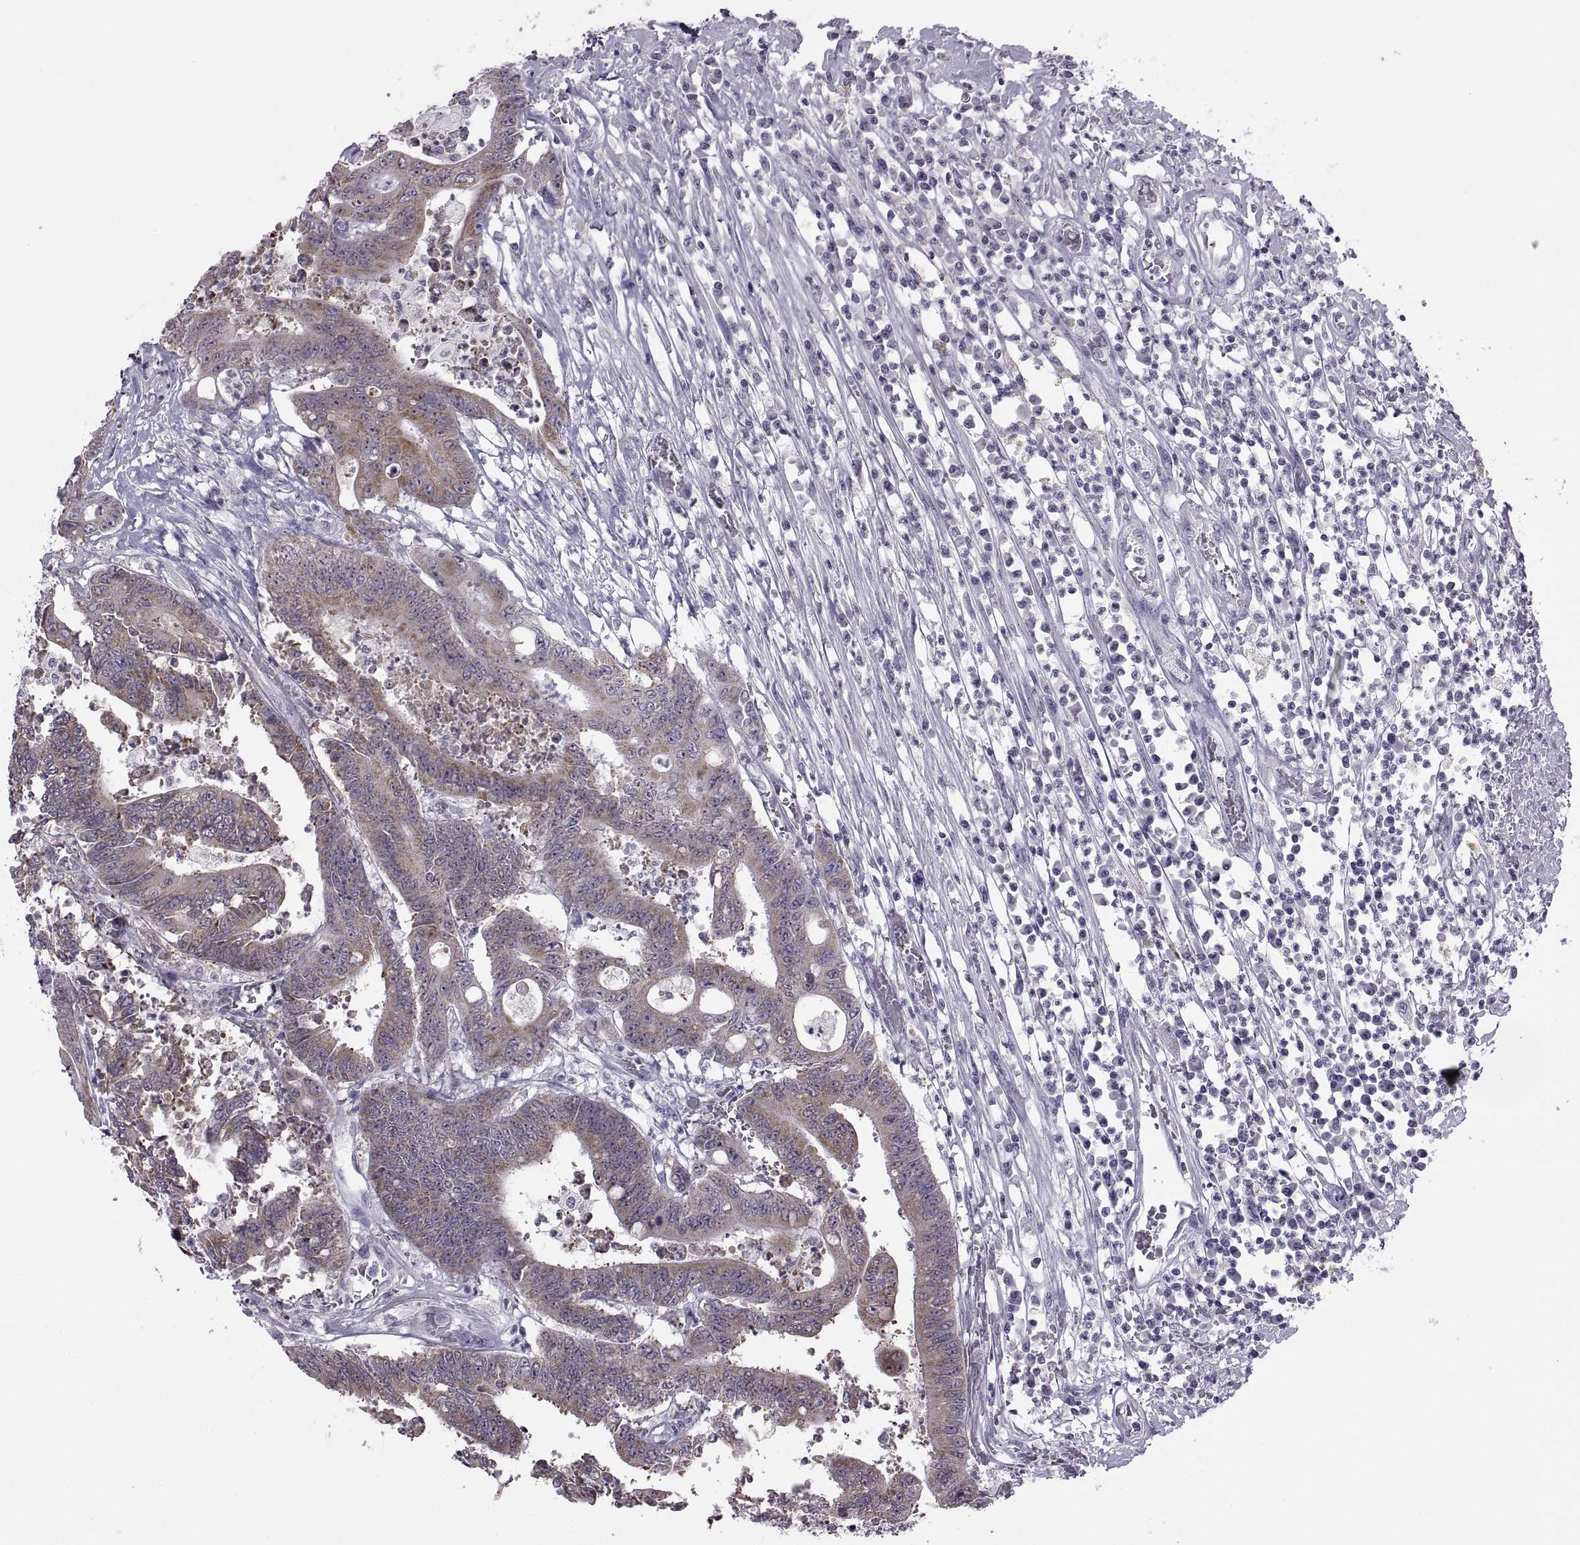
{"staining": {"intensity": "moderate", "quantity": "25%-75%", "location": "cytoplasmic/membranous"}, "tissue": "colorectal cancer", "cell_type": "Tumor cells", "image_type": "cancer", "snomed": [{"axis": "morphology", "description": "Adenocarcinoma, NOS"}, {"axis": "topography", "description": "Rectum"}], "caption": "Immunohistochemical staining of human colorectal cancer (adenocarcinoma) shows medium levels of moderate cytoplasmic/membranous staining in approximately 25%-75% of tumor cells. The staining was performed using DAB to visualize the protein expression in brown, while the nuclei were stained in blue with hematoxylin (Magnification: 20x).", "gene": "ASIC2", "patient": {"sex": "male", "age": 54}}